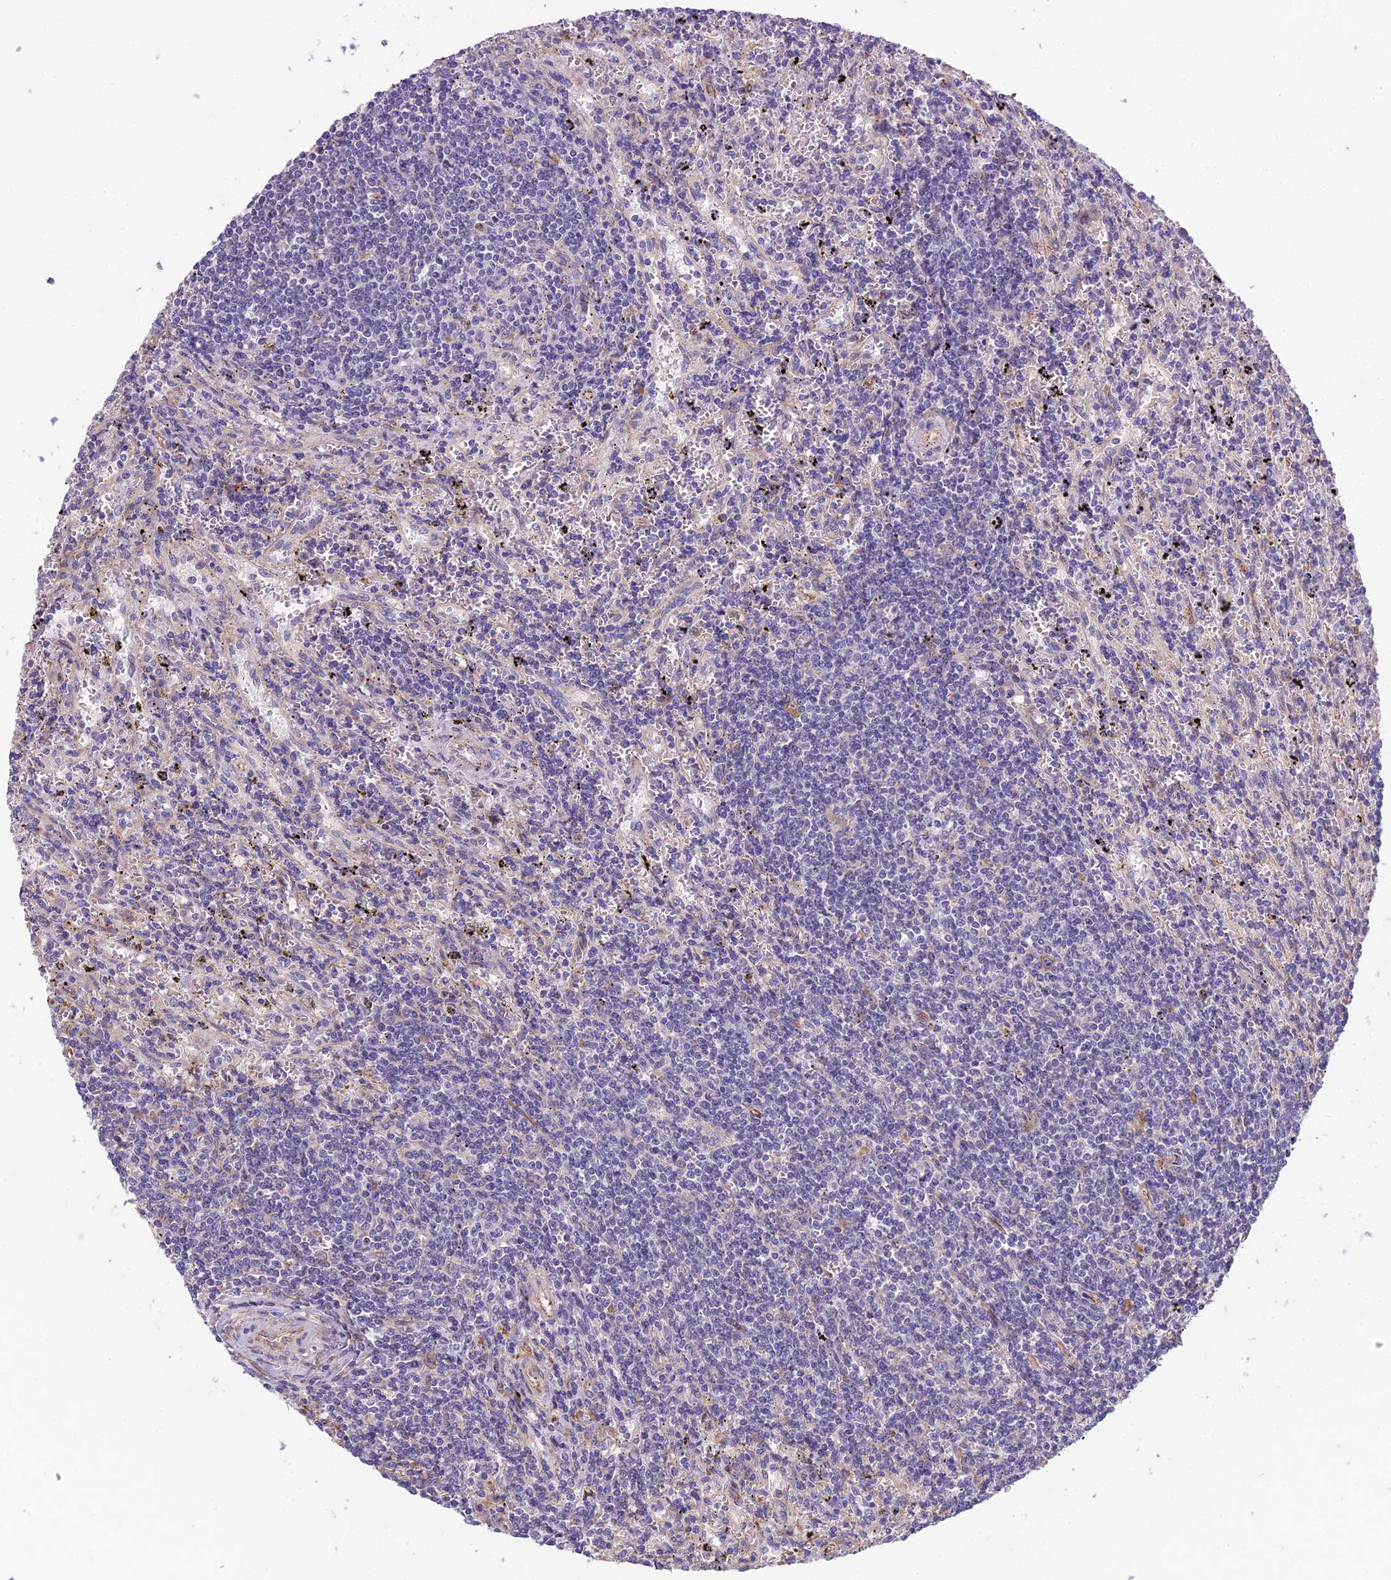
{"staining": {"intensity": "negative", "quantity": "none", "location": "none"}, "tissue": "lymphoma", "cell_type": "Tumor cells", "image_type": "cancer", "snomed": [{"axis": "morphology", "description": "Malignant lymphoma, non-Hodgkin's type, Low grade"}, {"axis": "topography", "description": "Spleen"}], "caption": "IHC of lymphoma exhibits no positivity in tumor cells.", "gene": "SPDL1", "patient": {"sex": "male", "age": 76}}